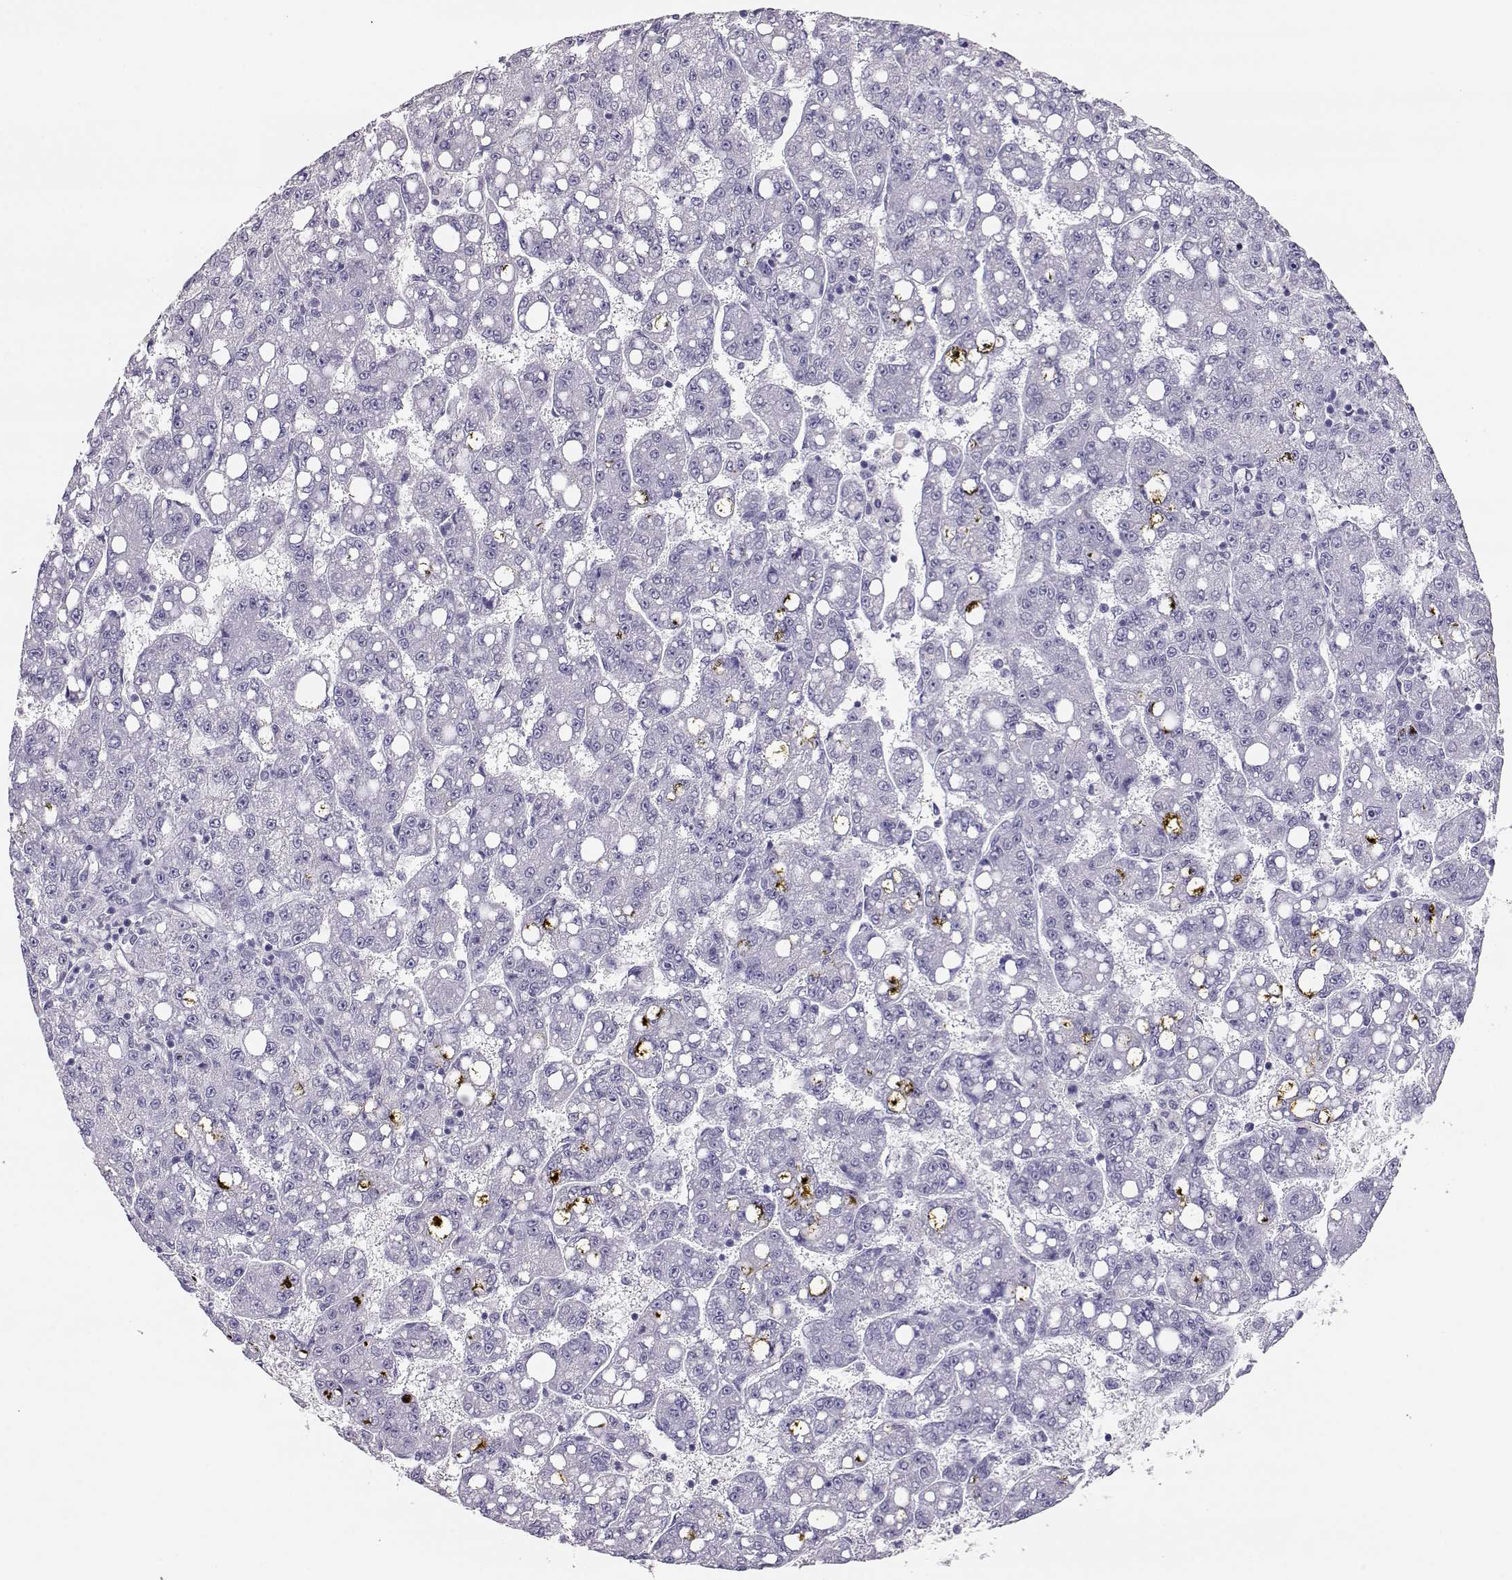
{"staining": {"intensity": "negative", "quantity": "none", "location": "none"}, "tissue": "liver cancer", "cell_type": "Tumor cells", "image_type": "cancer", "snomed": [{"axis": "morphology", "description": "Carcinoma, Hepatocellular, NOS"}, {"axis": "topography", "description": "Liver"}], "caption": "Image shows no significant protein expression in tumor cells of liver cancer.", "gene": "POLI", "patient": {"sex": "female", "age": 65}}